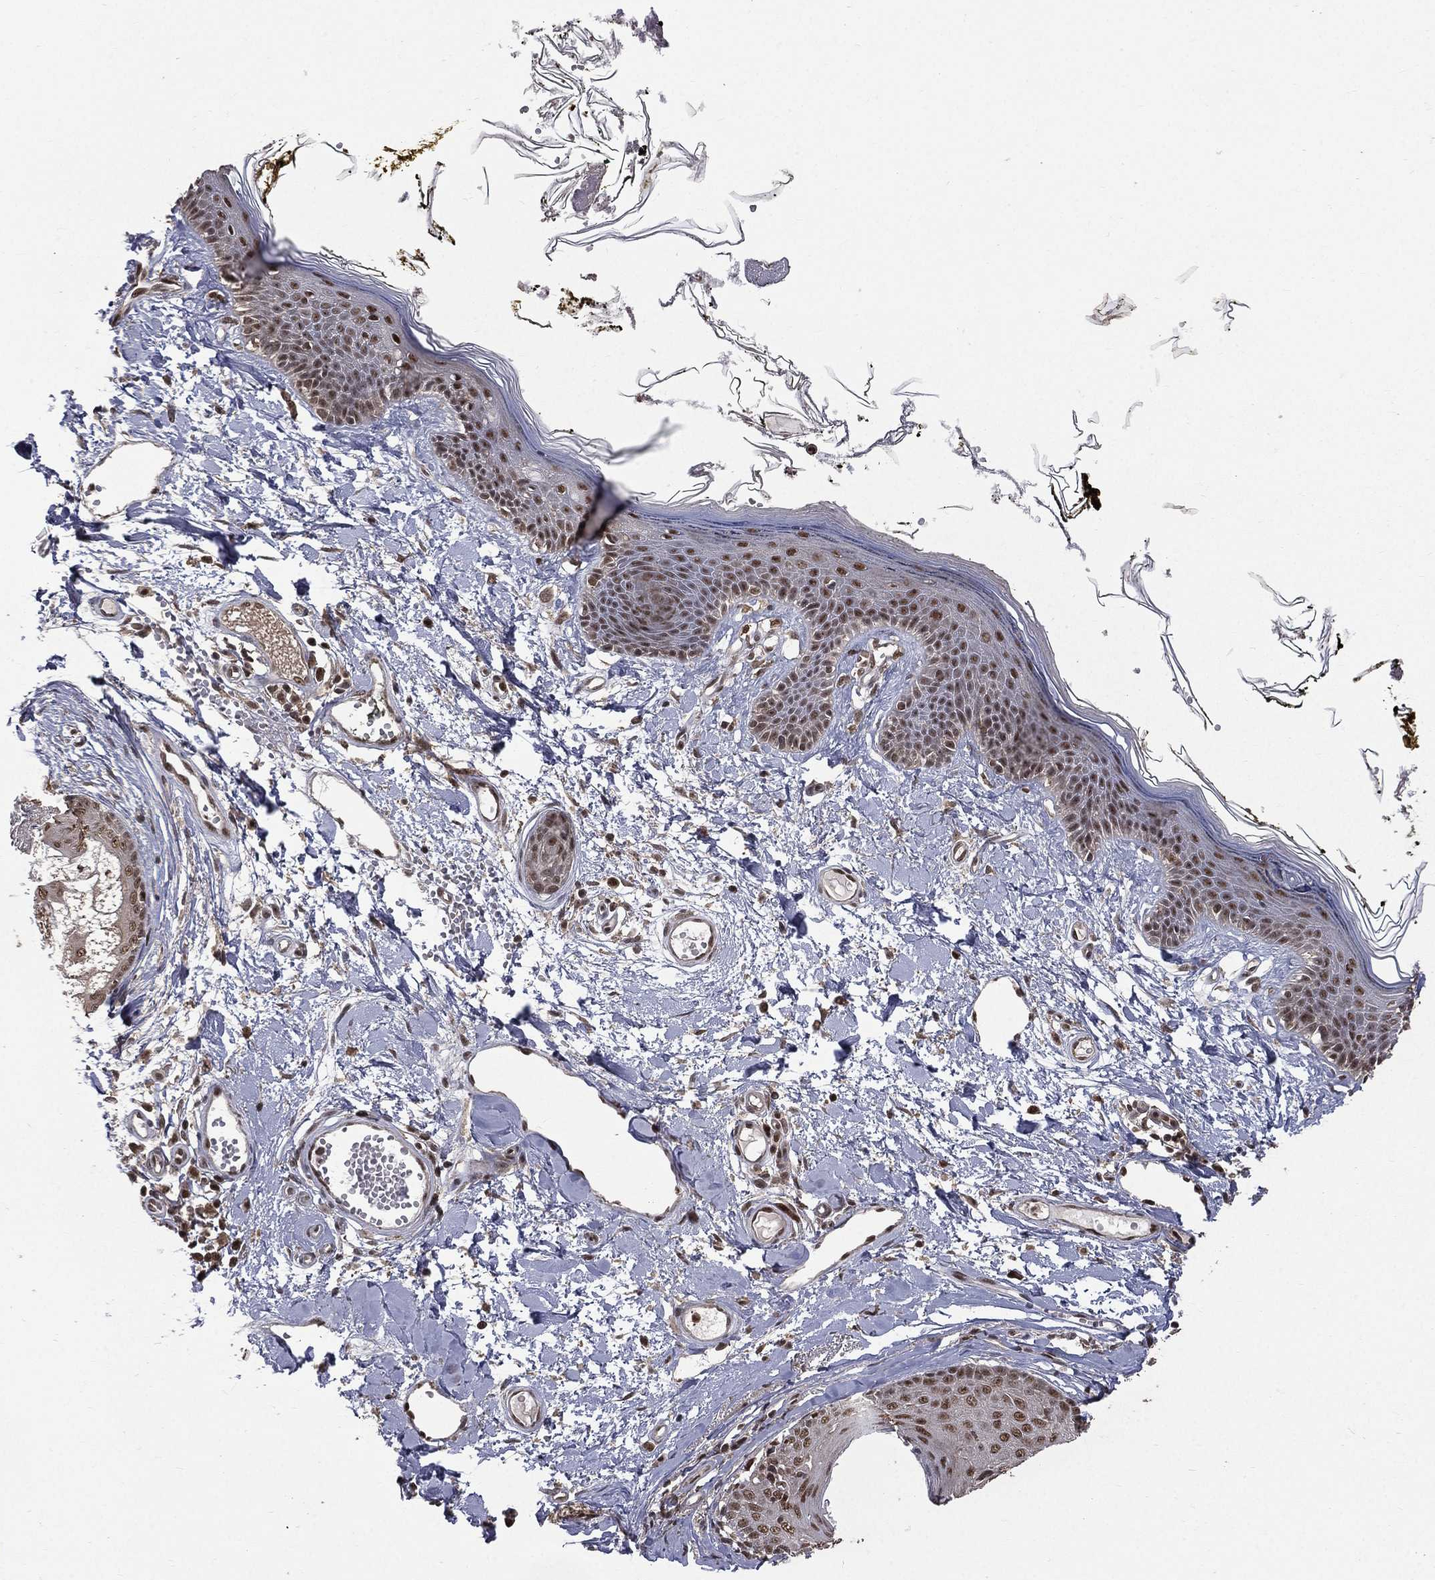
{"staining": {"intensity": "strong", "quantity": "25%-75%", "location": "nuclear"}, "tissue": "skin", "cell_type": "Fibroblasts", "image_type": "normal", "snomed": [{"axis": "morphology", "description": "Normal tissue, NOS"}, {"axis": "topography", "description": "Skin"}], "caption": "High-power microscopy captured an immunohistochemistry (IHC) micrograph of benign skin, revealing strong nuclear positivity in about 25%-75% of fibroblasts.", "gene": "JMJD6", "patient": {"sex": "male", "age": 76}}